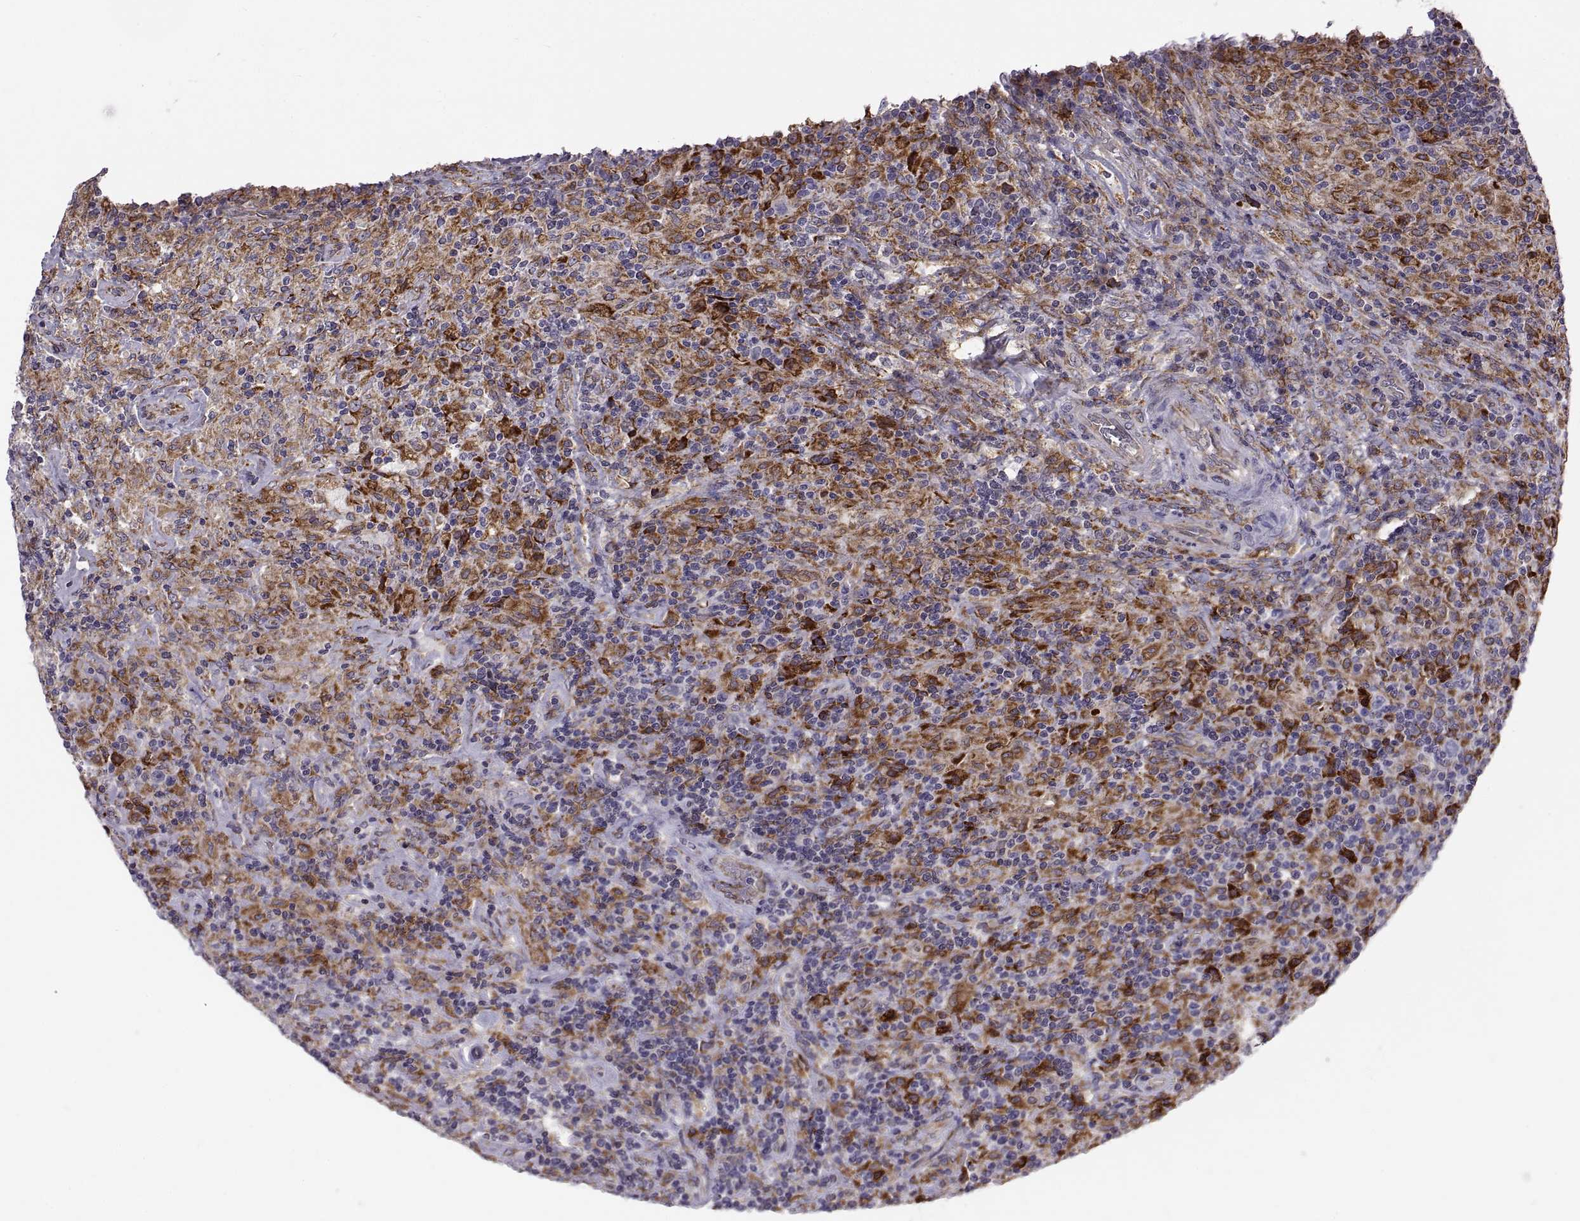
{"staining": {"intensity": "negative", "quantity": "none", "location": "none"}, "tissue": "lymphoma", "cell_type": "Tumor cells", "image_type": "cancer", "snomed": [{"axis": "morphology", "description": "Hodgkin's disease, NOS"}, {"axis": "topography", "description": "Lymph node"}], "caption": "The photomicrograph shows no significant expression in tumor cells of lymphoma.", "gene": "PLEKHB2", "patient": {"sex": "male", "age": 70}}